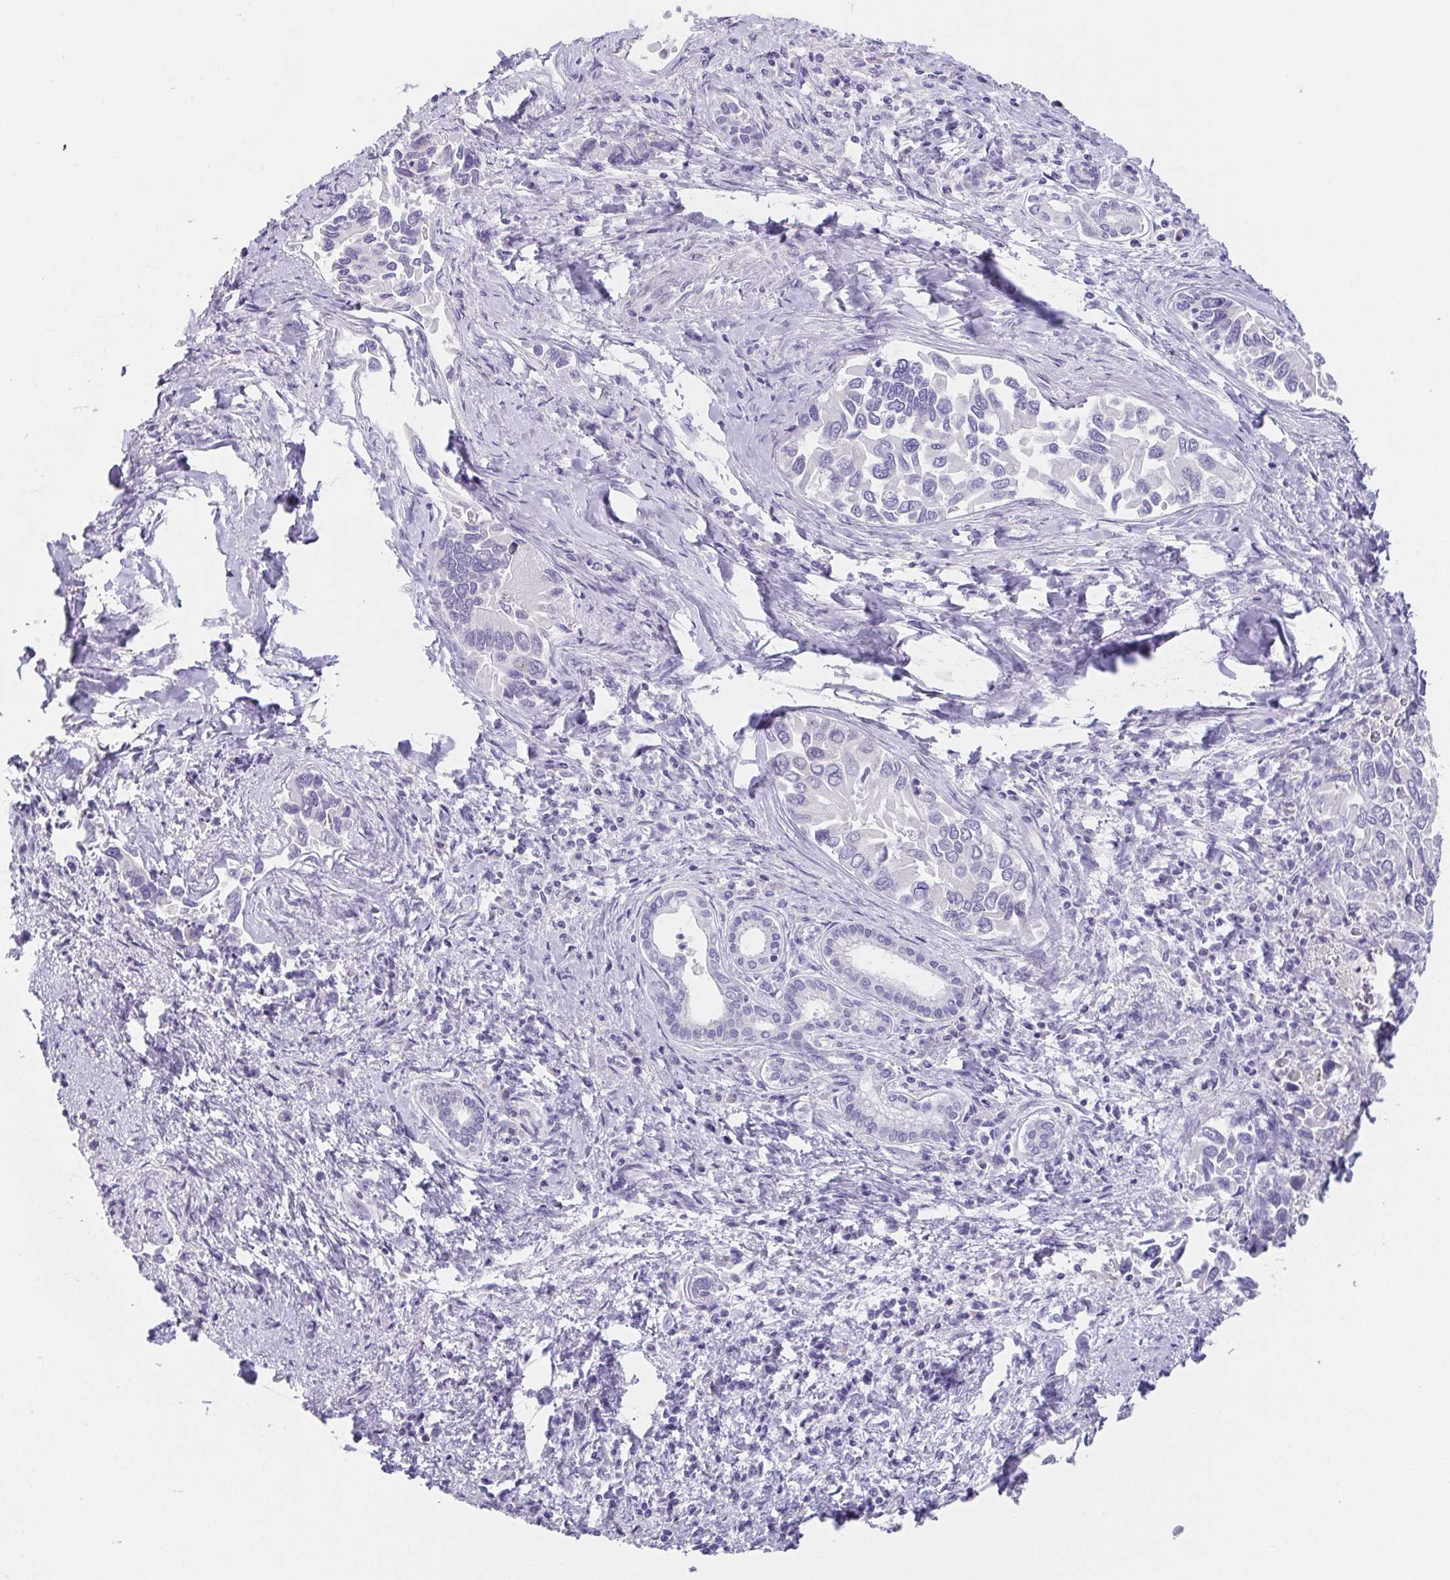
{"staining": {"intensity": "negative", "quantity": "none", "location": "none"}, "tissue": "liver cancer", "cell_type": "Tumor cells", "image_type": "cancer", "snomed": [{"axis": "morphology", "description": "Cholangiocarcinoma"}, {"axis": "topography", "description": "Liver"}], "caption": "Human cholangiocarcinoma (liver) stained for a protein using IHC shows no expression in tumor cells.", "gene": "HDGFL1", "patient": {"sex": "male", "age": 66}}